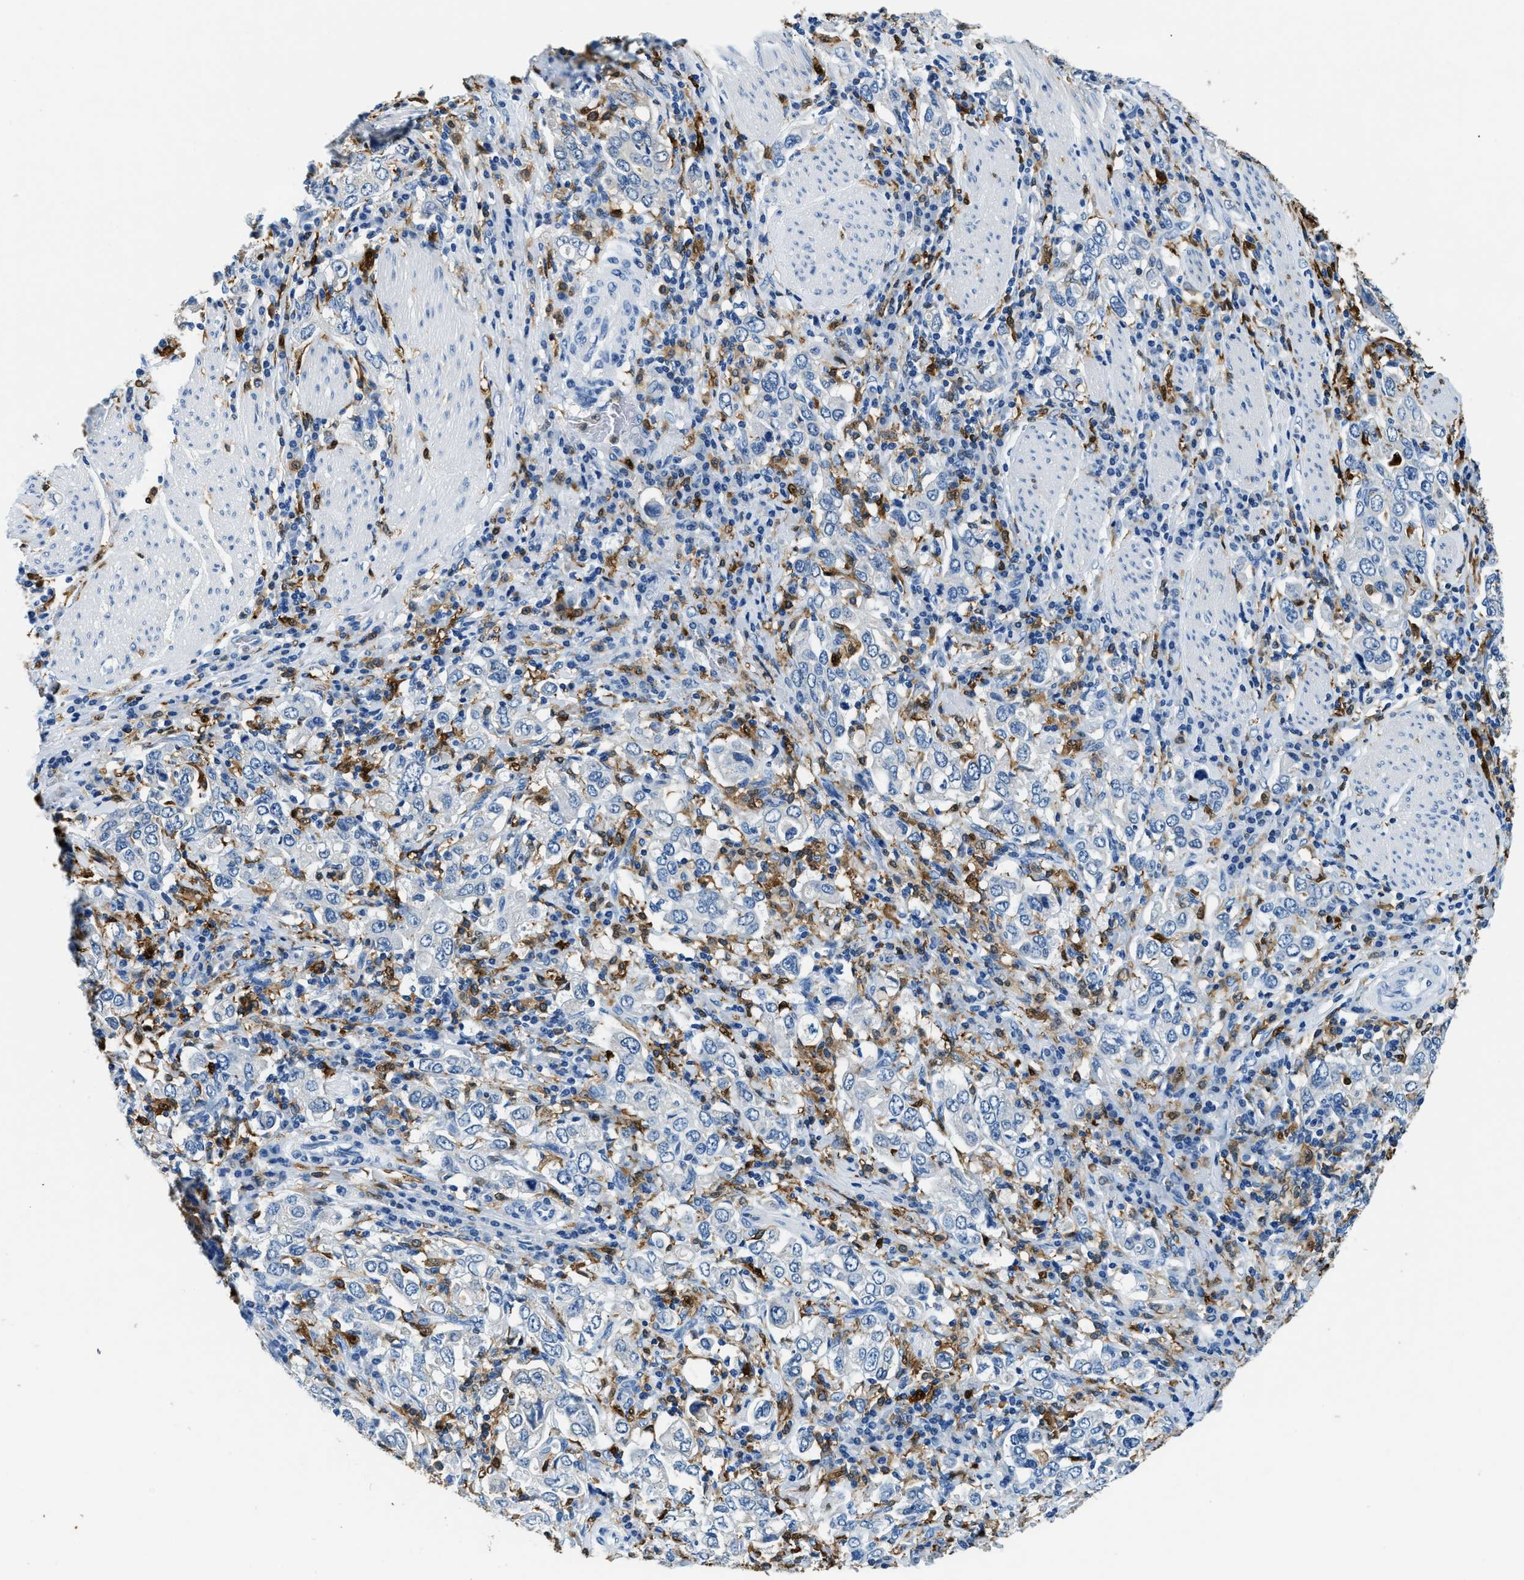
{"staining": {"intensity": "negative", "quantity": "none", "location": "none"}, "tissue": "stomach cancer", "cell_type": "Tumor cells", "image_type": "cancer", "snomed": [{"axis": "morphology", "description": "Adenocarcinoma, NOS"}, {"axis": "topography", "description": "Stomach, upper"}], "caption": "An immunohistochemistry (IHC) histopathology image of stomach cancer (adenocarcinoma) is shown. There is no staining in tumor cells of stomach cancer (adenocarcinoma).", "gene": "CAPG", "patient": {"sex": "male", "age": 62}}